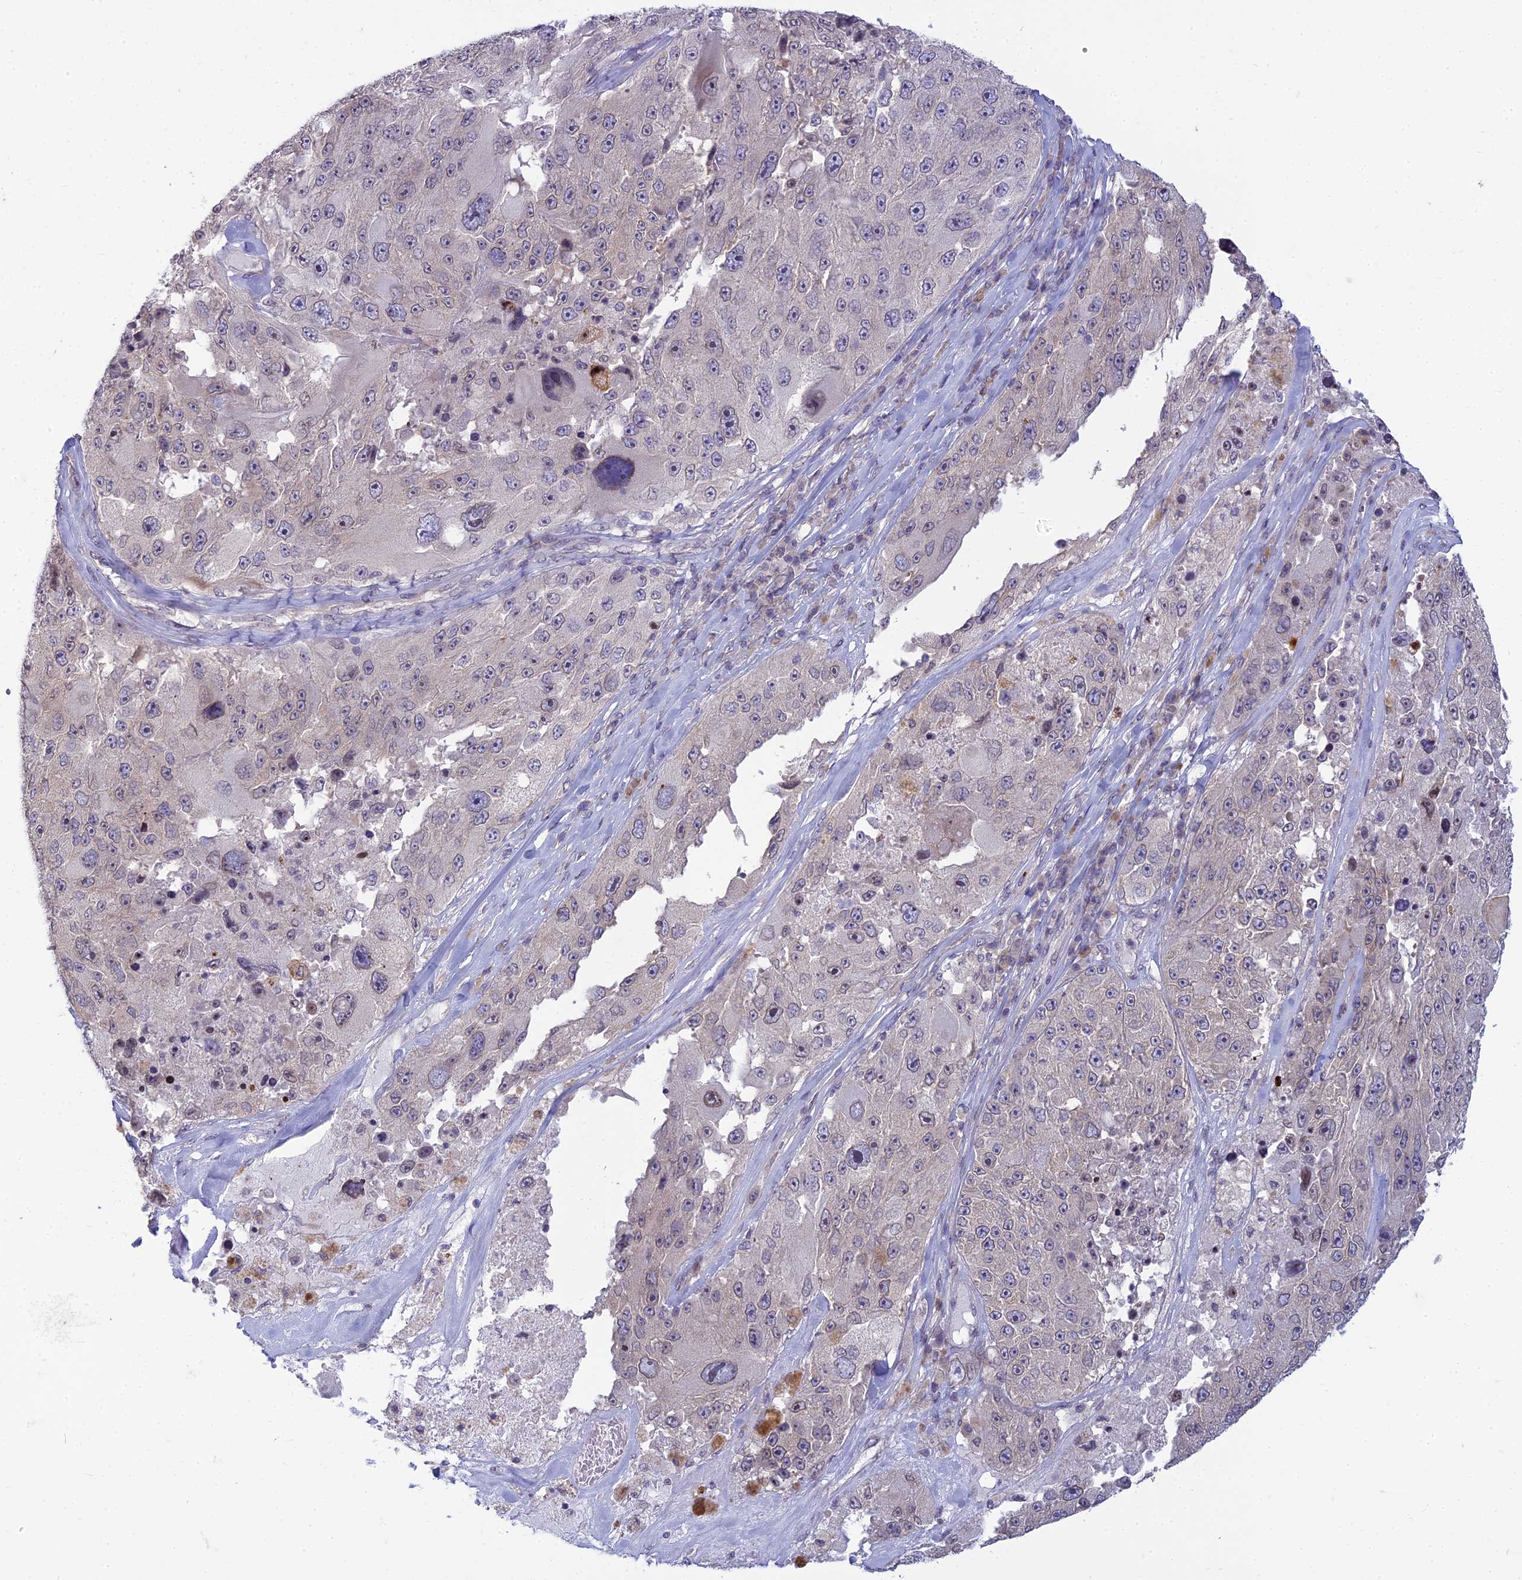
{"staining": {"intensity": "negative", "quantity": "none", "location": "none"}, "tissue": "melanoma", "cell_type": "Tumor cells", "image_type": "cancer", "snomed": [{"axis": "morphology", "description": "Malignant melanoma, Metastatic site"}, {"axis": "topography", "description": "Lymph node"}], "caption": "This is an immunohistochemistry (IHC) micrograph of melanoma. There is no staining in tumor cells.", "gene": "DTX2", "patient": {"sex": "male", "age": 62}}